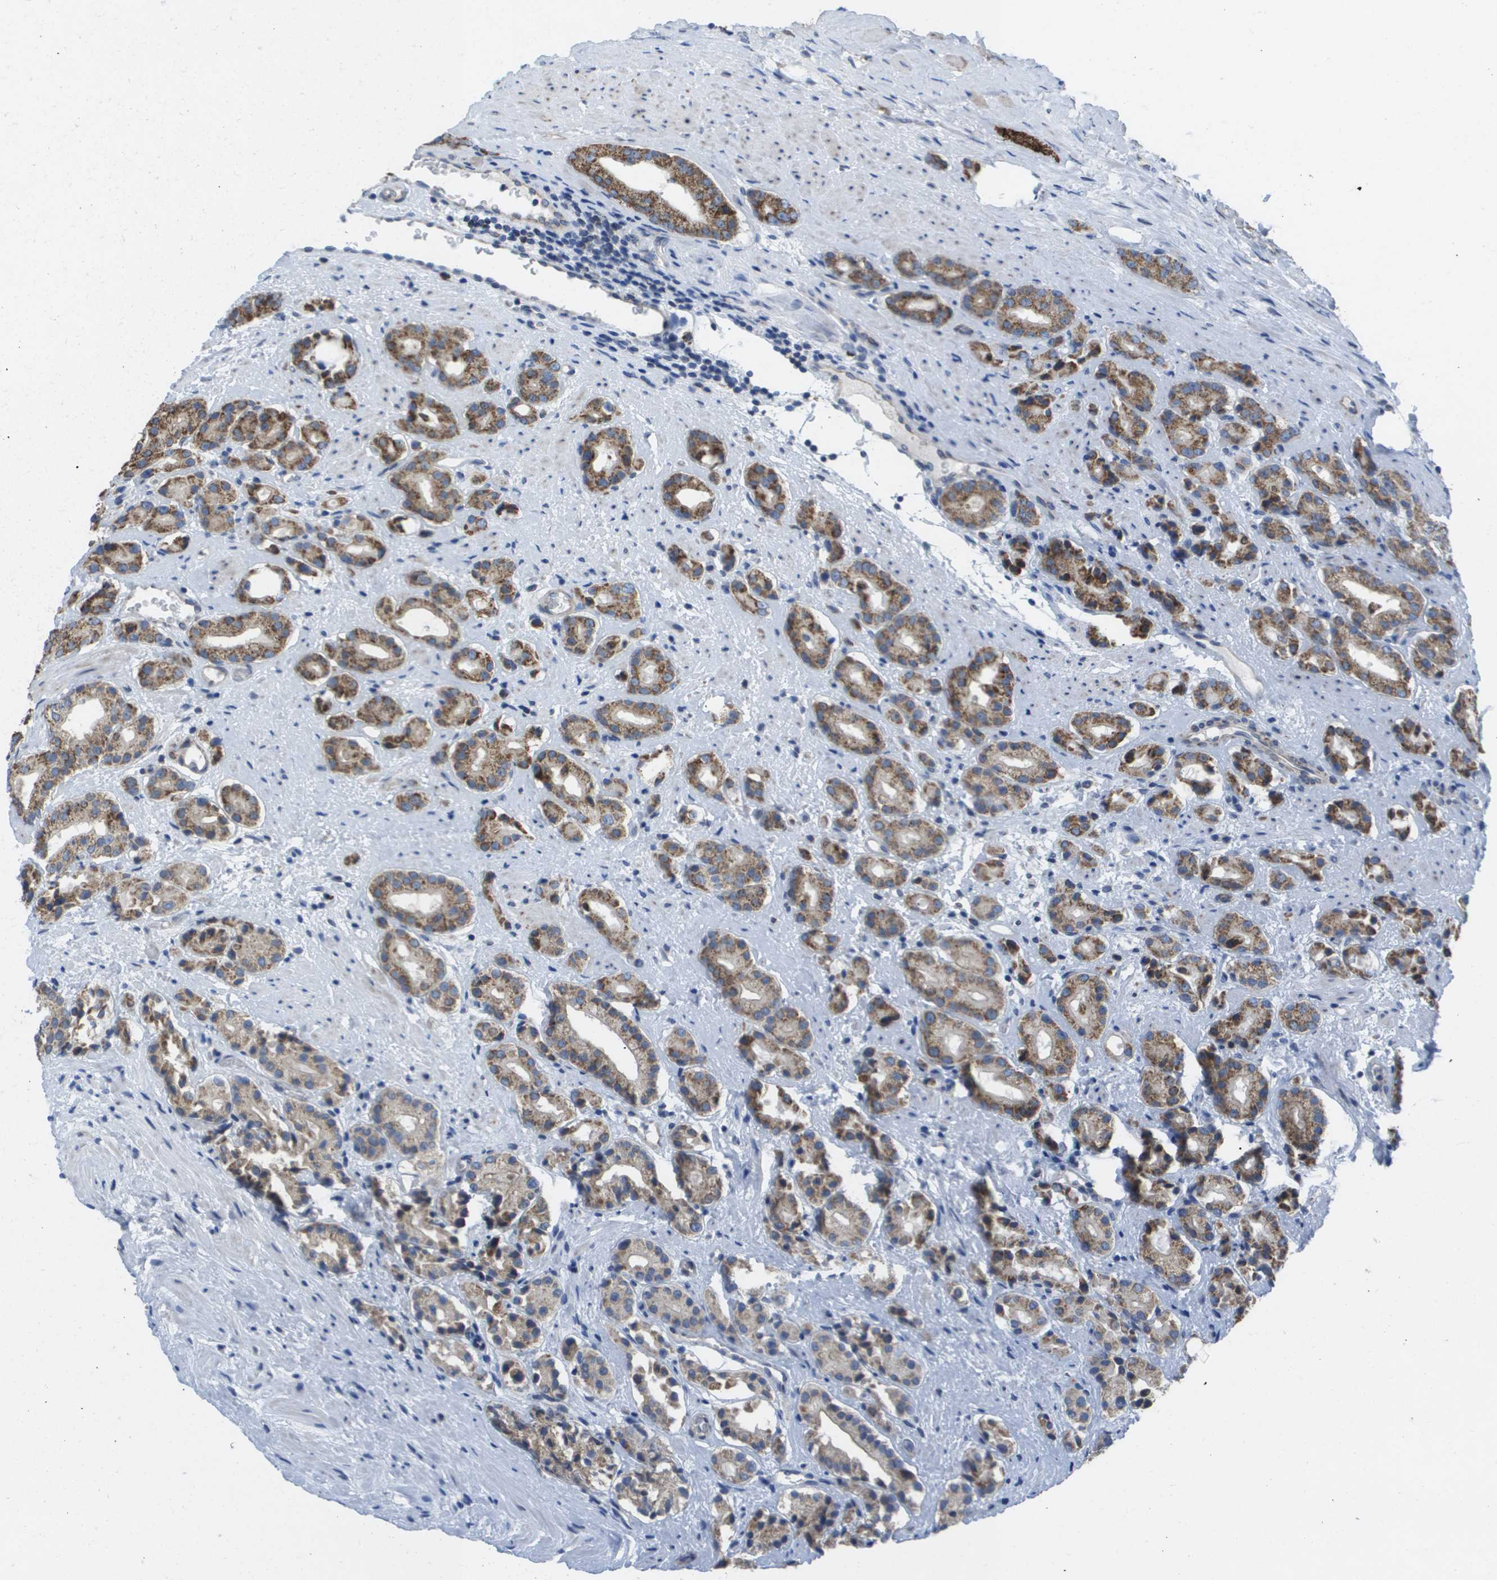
{"staining": {"intensity": "moderate", "quantity": ">75%", "location": "cytoplasmic/membranous"}, "tissue": "prostate cancer", "cell_type": "Tumor cells", "image_type": "cancer", "snomed": [{"axis": "morphology", "description": "Normal tissue, NOS"}, {"axis": "morphology", "description": "Adenocarcinoma, High grade"}, {"axis": "topography", "description": "Prostate"}, {"axis": "topography", "description": "Seminal veicle"}], "caption": "Tumor cells reveal medium levels of moderate cytoplasmic/membranous expression in about >75% of cells in prostate cancer (adenocarcinoma (high-grade)).", "gene": "TMEM223", "patient": {"sex": "male", "age": 55}}